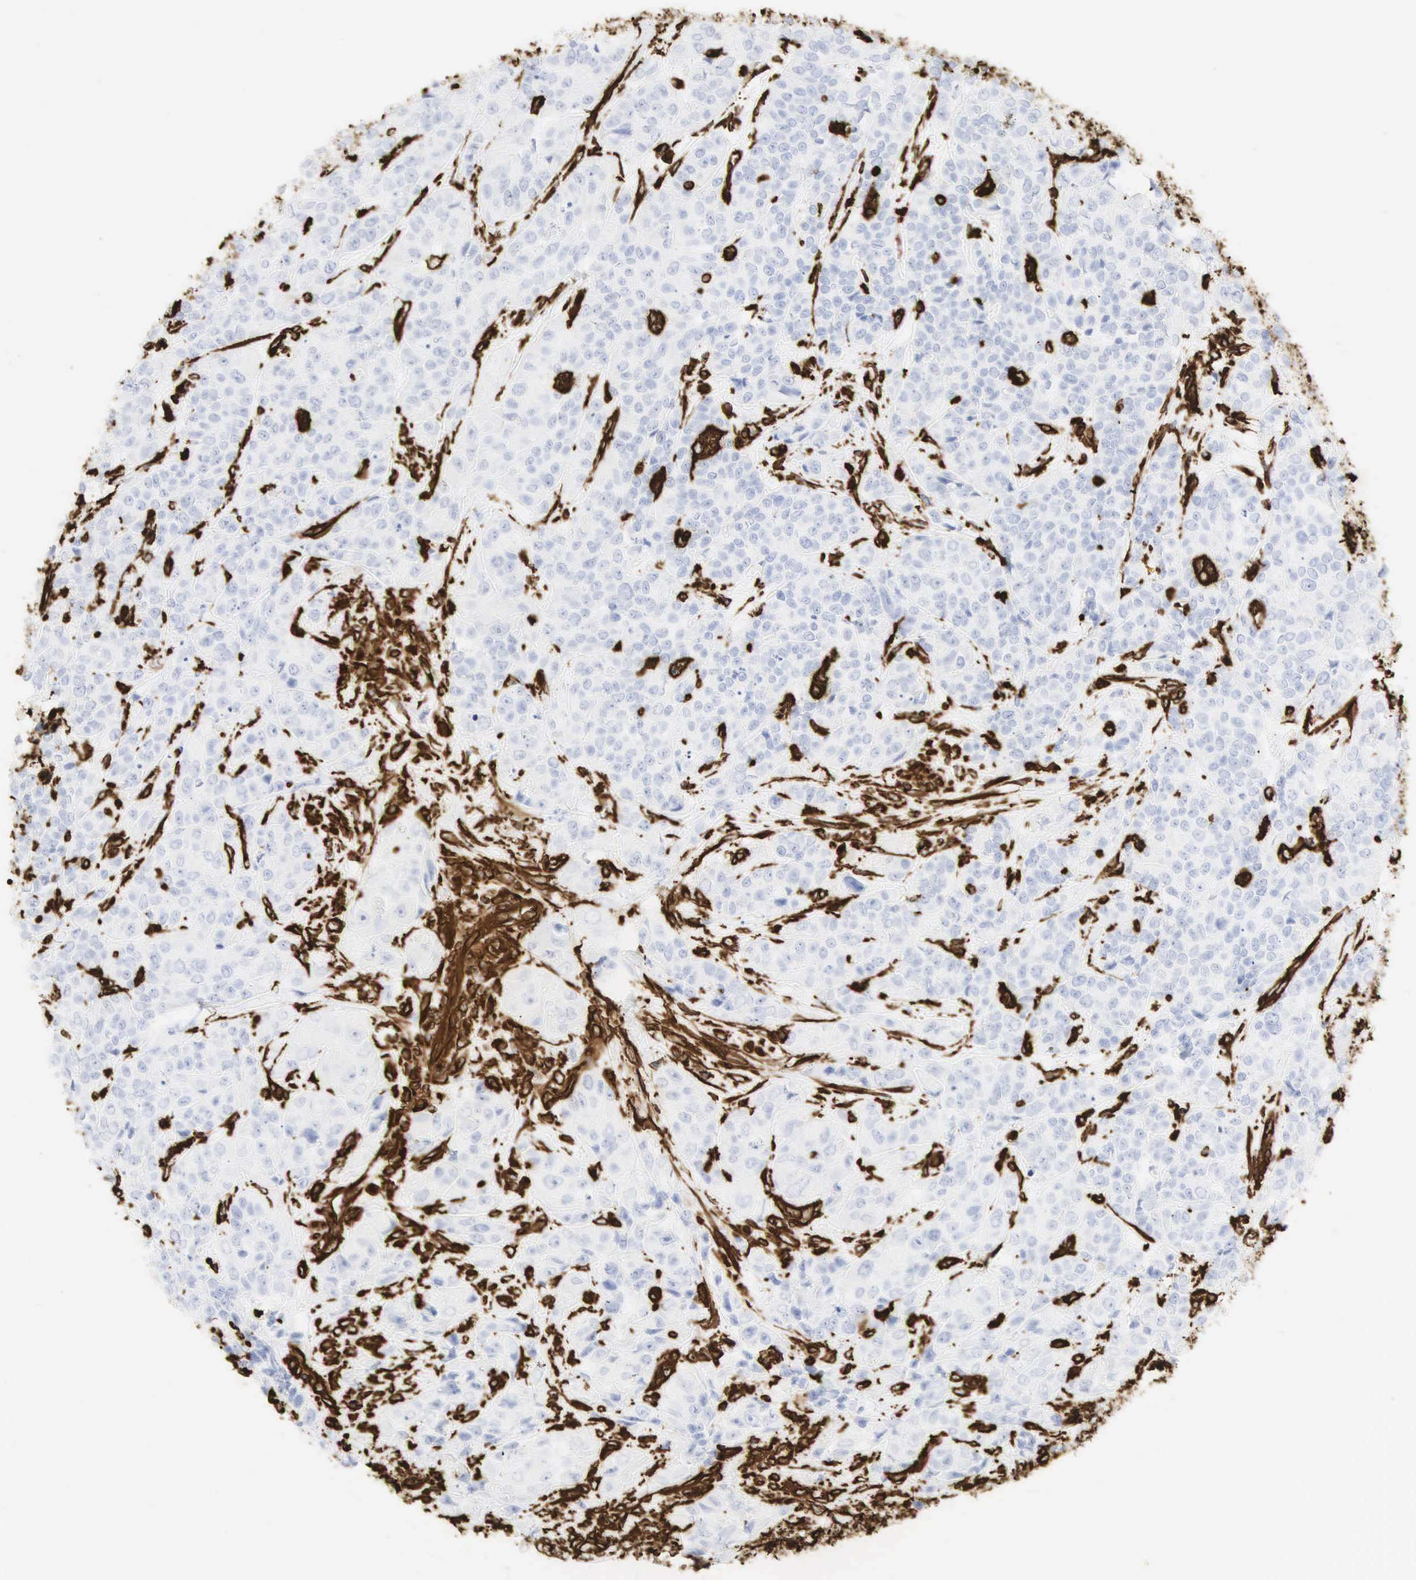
{"staining": {"intensity": "strong", "quantity": "<25%", "location": "cytoplasmic/membranous"}, "tissue": "urothelial cancer", "cell_type": "Tumor cells", "image_type": "cancer", "snomed": [{"axis": "morphology", "description": "Urothelial carcinoma, High grade"}, {"axis": "topography", "description": "Urinary bladder"}], "caption": "Tumor cells exhibit strong cytoplasmic/membranous expression in approximately <25% of cells in urothelial cancer.", "gene": "VIM", "patient": {"sex": "female", "age": 81}}